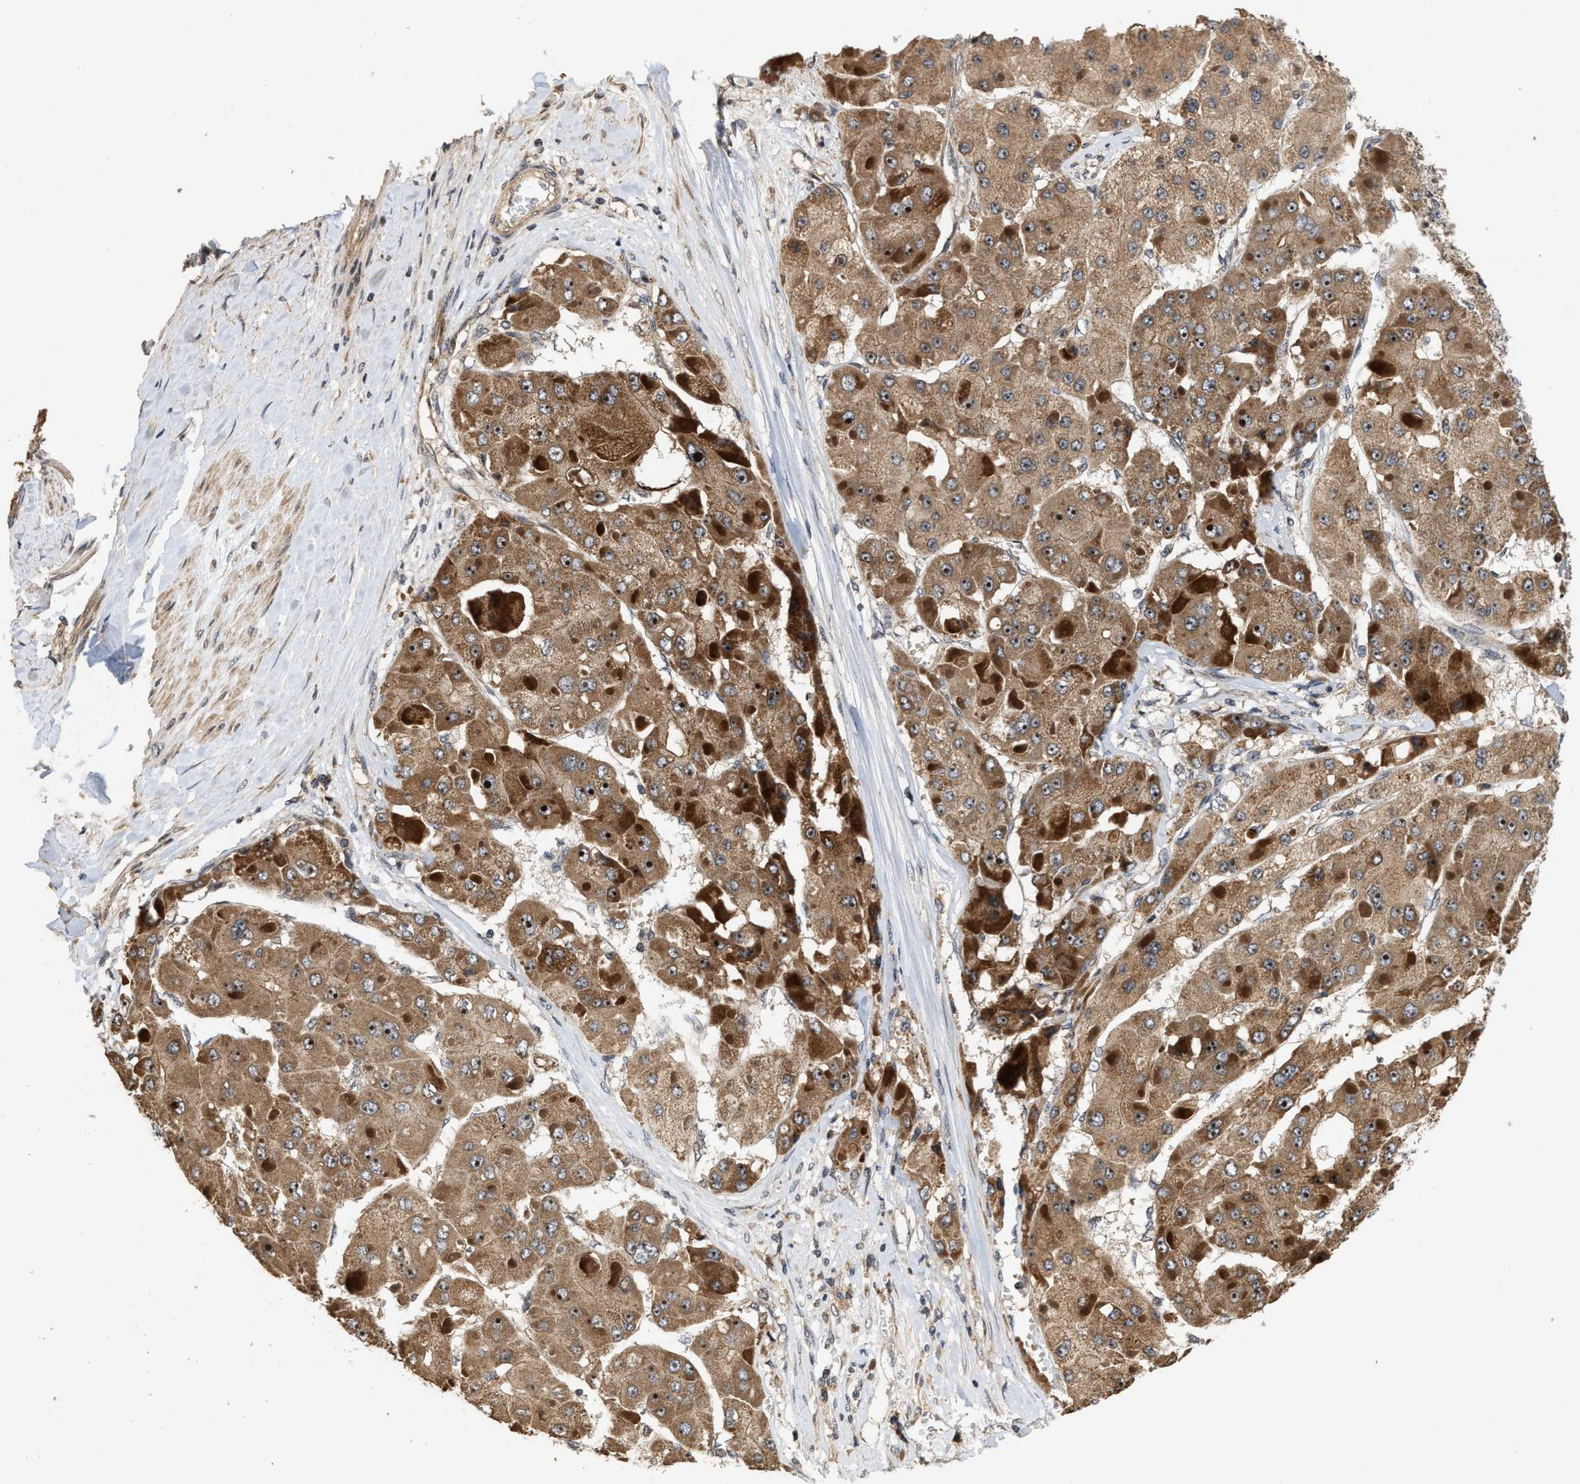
{"staining": {"intensity": "strong", "quantity": ">75%", "location": "cytoplasmic/membranous,nuclear"}, "tissue": "liver cancer", "cell_type": "Tumor cells", "image_type": "cancer", "snomed": [{"axis": "morphology", "description": "Carcinoma, Hepatocellular, NOS"}, {"axis": "topography", "description": "Liver"}], "caption": "Liver cancer stained for a protein shows strong cytoplasmic/membranous and nuclear positivity in tumor cells.", "gene": "ELP2", "patient": {"sex": "female", "age": 73}}